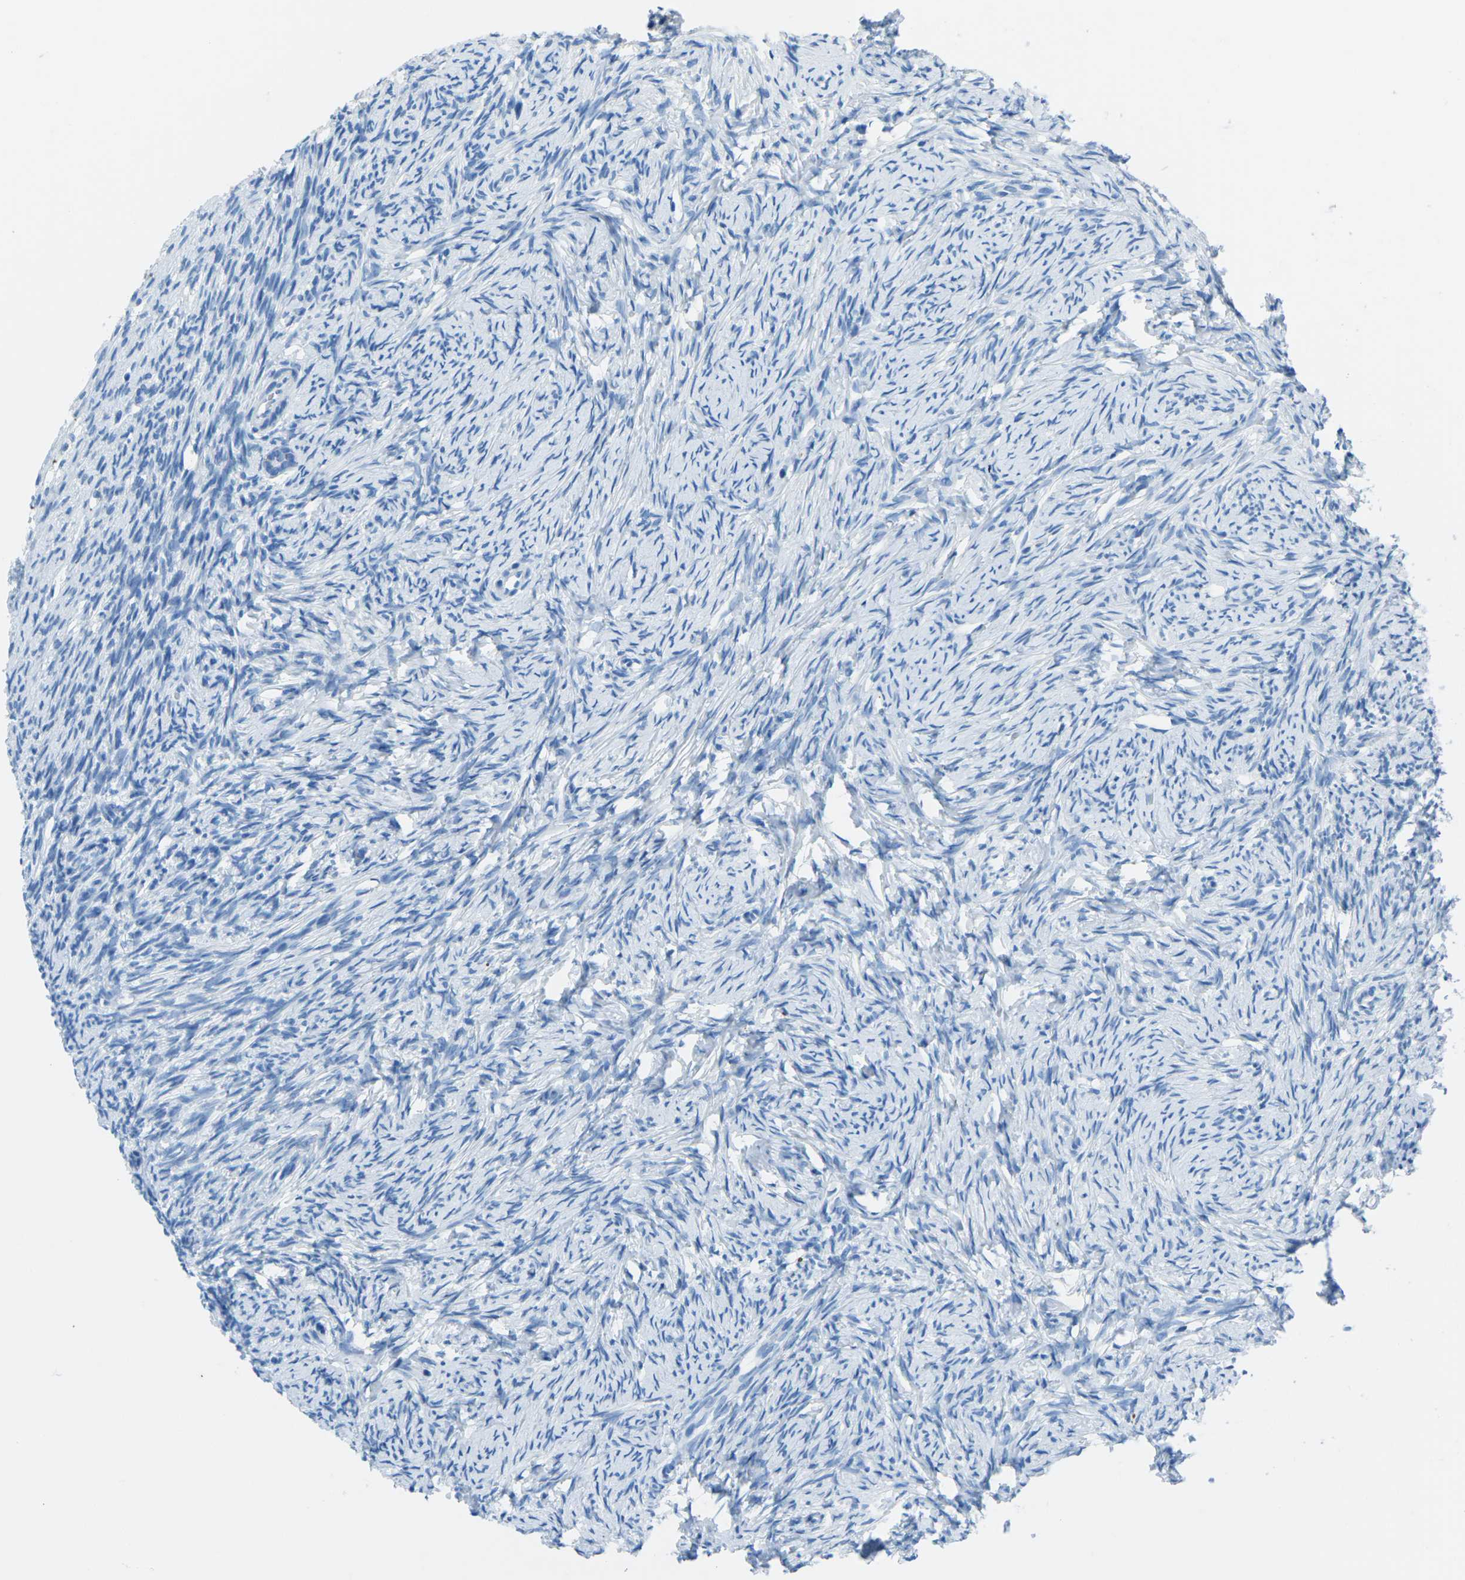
{"staining": {"intensity": "negative", "quantity": "none", "location": "none"}, "tissue": "ovary", "cell_type": "Follicle cells", "image_type": "normal", "snomed": [{"axis": "morphology", "description": "Normal tissue, NOS"}, {"axis": "topography", "description": "Ovary"}], "caption": "IHC of normal human ovary shows no positivity in follicle cells.", "gene": "MYH8", "patient": {"sex": "female", "age": 33}}